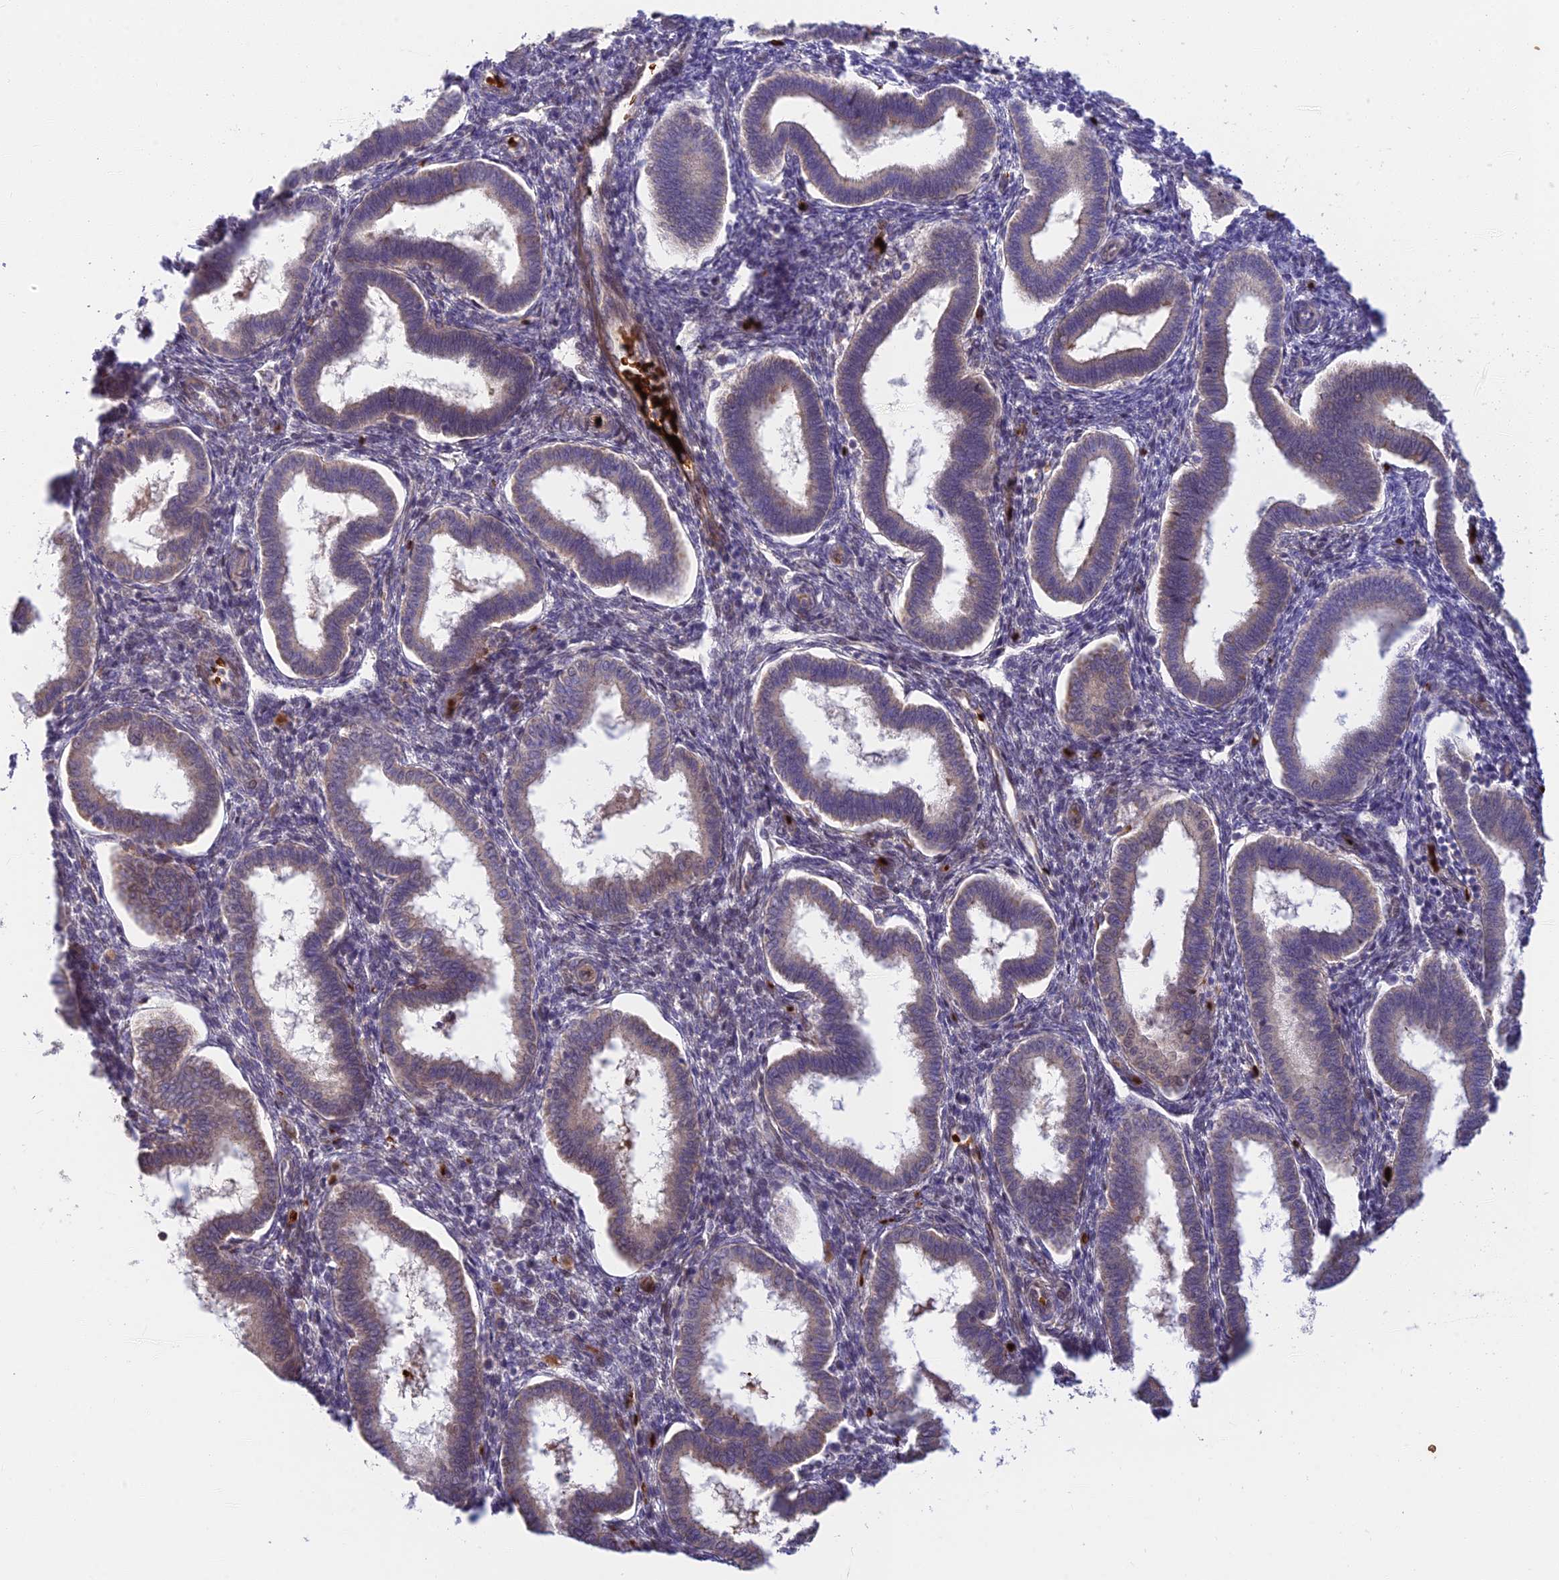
{"staining": {"intensity": "moderate", "quantity": "25%-75%", "location": "cytoplasmic/membranous"}, "tissue": "endometrium", "cell_type": "Cells in endometrial stroma", "image_type": "normal", "snomed": [{"axis": "morphology", "description": "Normal tissue, NOS"}, {"axis": "topography", "description": "Endometrium"}], "caption": "Immunohistochemical staining of benign human endometrium displays moderate cytoplasmic/membranous protein expression in approximately 25%-75% of cells in endometrial stroma.", "gene": "UFSP2", "patient": {"sex": "female", "age": 24}}